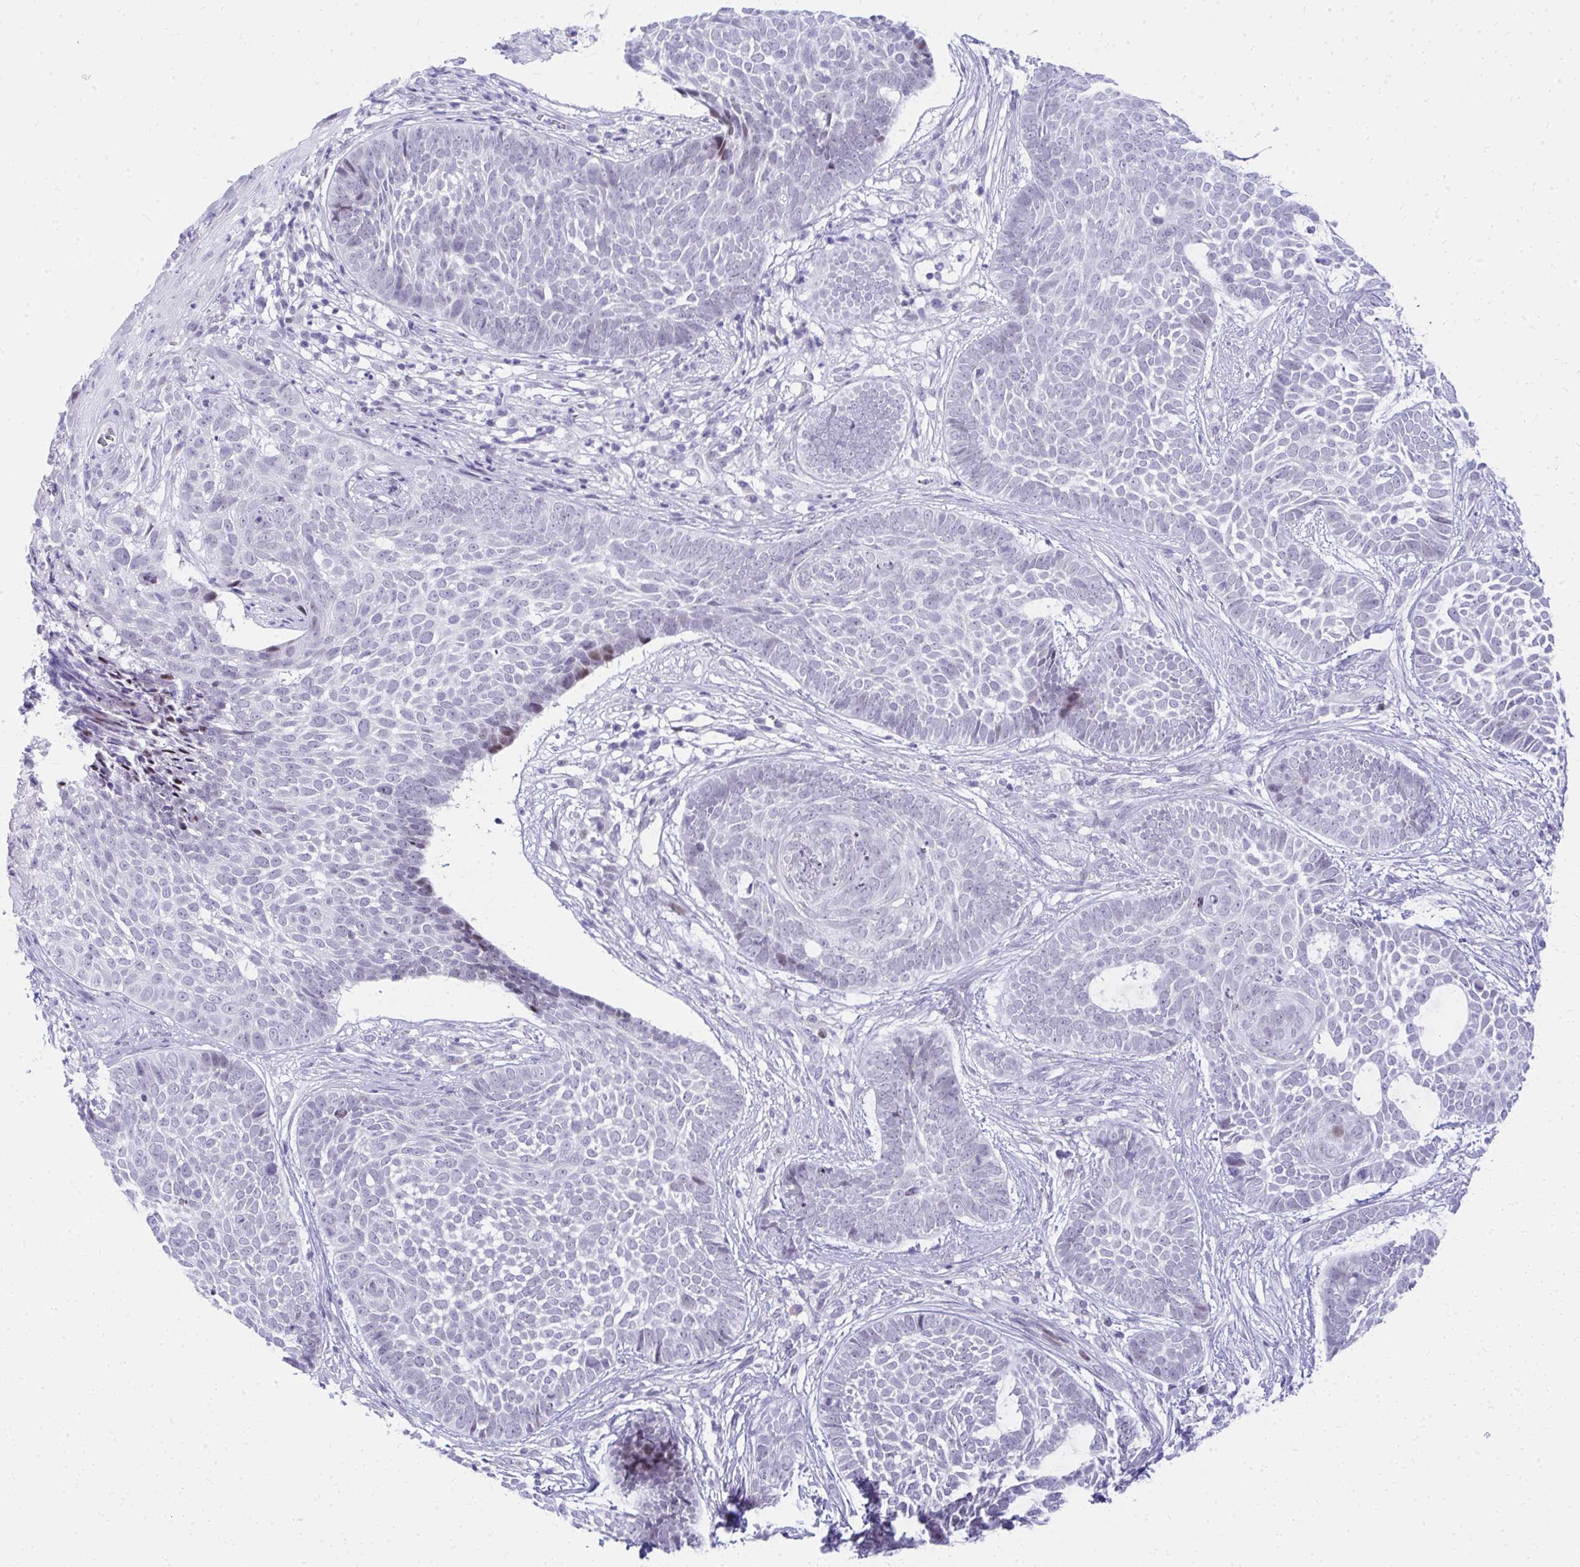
{"staining": {"intensity": "negative", "quantity": "none", "location": "none"}, "tissue": "skin cancer", "cell_type": "Tumor cells", "image_type": "cancer", "snomed": [{"axis": "morphology", "description": "Basal cell carcinoma"}, {"axis": "topography", "description": "Skin"}], "caption": "Skin basal cell carcinoma was stained to show a protein in brown. There is no significant staining in tumor cells.", "gene": "GLDN", "patient": {"sex": "female", "age": 89}}